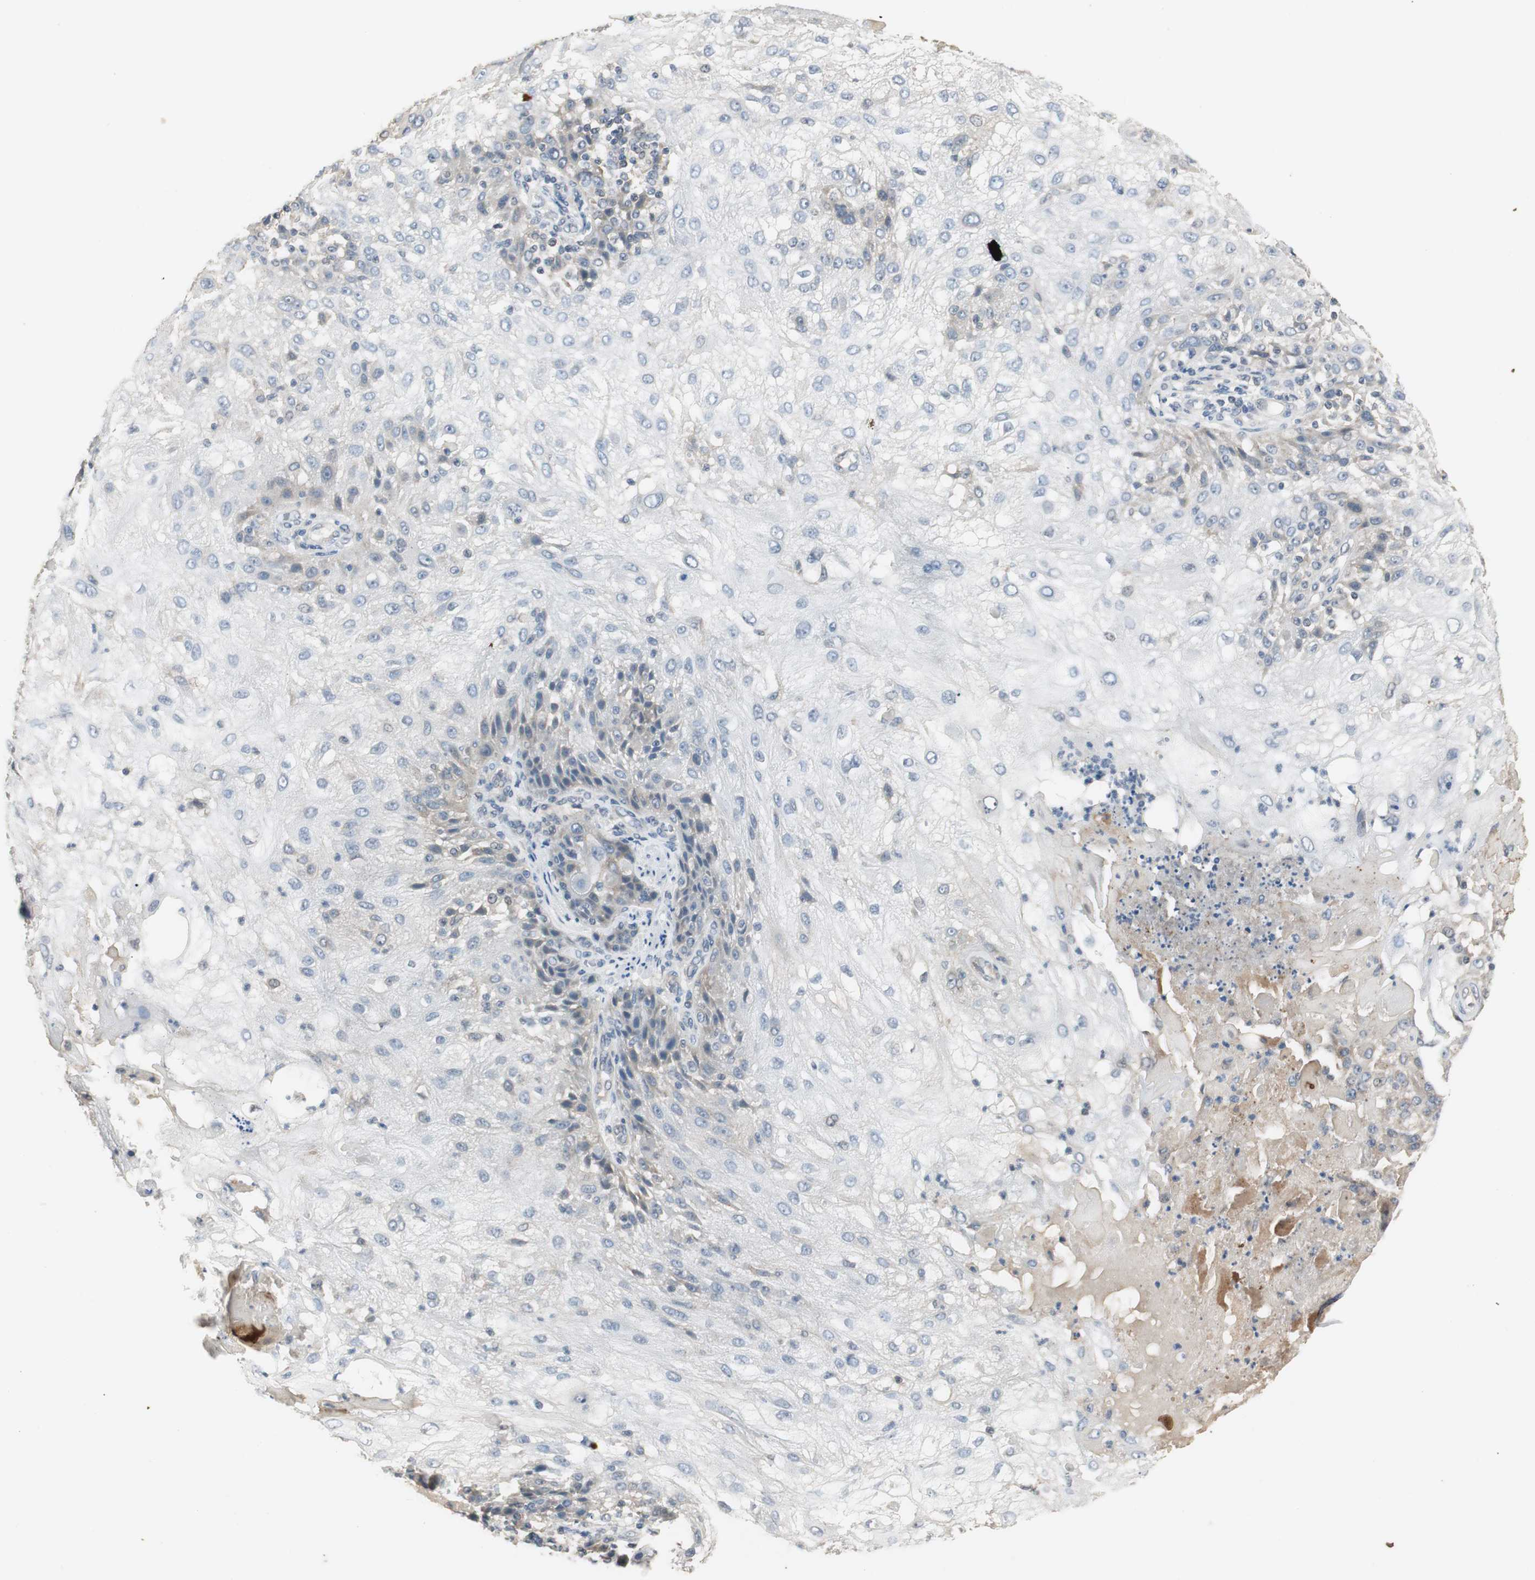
{"staining": {"intensity": "negative", "quantity": "none", "location": "none"}, "tissue": "skin cancer", "cell_type": "Tumor cells", "image_type": "cancer", "snomed": [{"axis": "morphology", "description": "Normal tissue, NOS"}, {"axis": "morphology", "description": "Squamous cell carcinoma, NOS"}, {"axis": "topography", "description": "Skin"}], "caption": "Tumor cells are negative for brown protein staining in skin cancer.", "gene": "PTPRN2", "patient": {"sex": "female", "age": 83}}